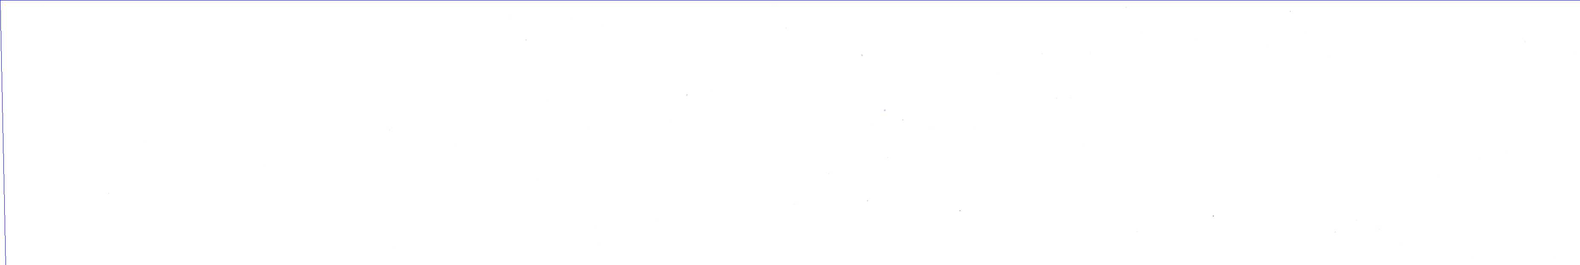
{"staining": {"intensity": "negative", "quantity": "none", "location": "none"}, "tissue": "melanoma", "cell_type": "Tumor cells", "image_type": "cancer", "snomed": [{"axis": "morphology", "description": "Malignant melanoma, NOS"}, {"axis": "topography", "description": "Skin"}], "caption": "Melanoma was stained to show a protein in brown. There is no significant staining in tumor cells. The staining is performed using DAB brown chromogen with nuclei counter-stained in using hematoxylin.", "gene": "TPM1", "patient": {"sex": "male", "age": 70}}